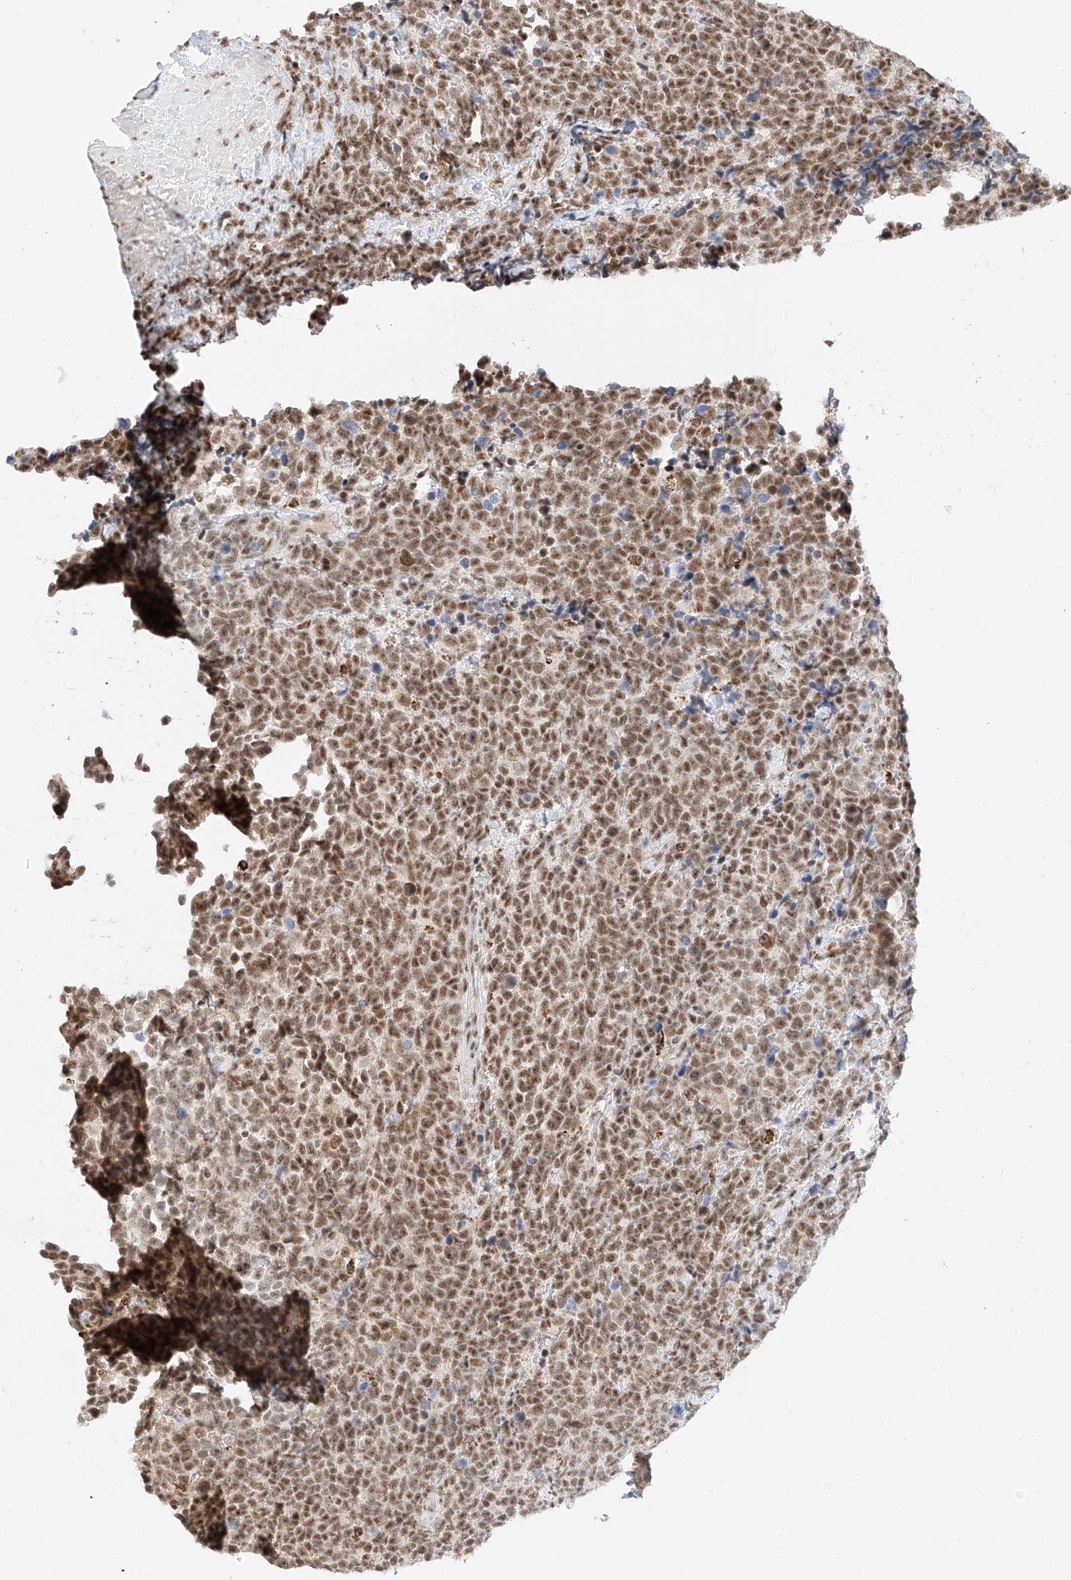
{"staining": {"intensity": "moderate", "quantity": ">75%", "location": "nuclear"}, "tissue": "urothelial cancer", "cell_type": "Tumor cells", "image_type": "cancer", "snomed": [{"axis": "morphology", "description": "Urothelial carcinoma, High grade"}, {"axis": "topography", "description": "Urinary bladder"}], "caption": "Urothelial cancer stained with a protein marker shows moderate staining in tumor cells.", "gene": "NRF1", "patient": {"sex": "female", "age": 82}}